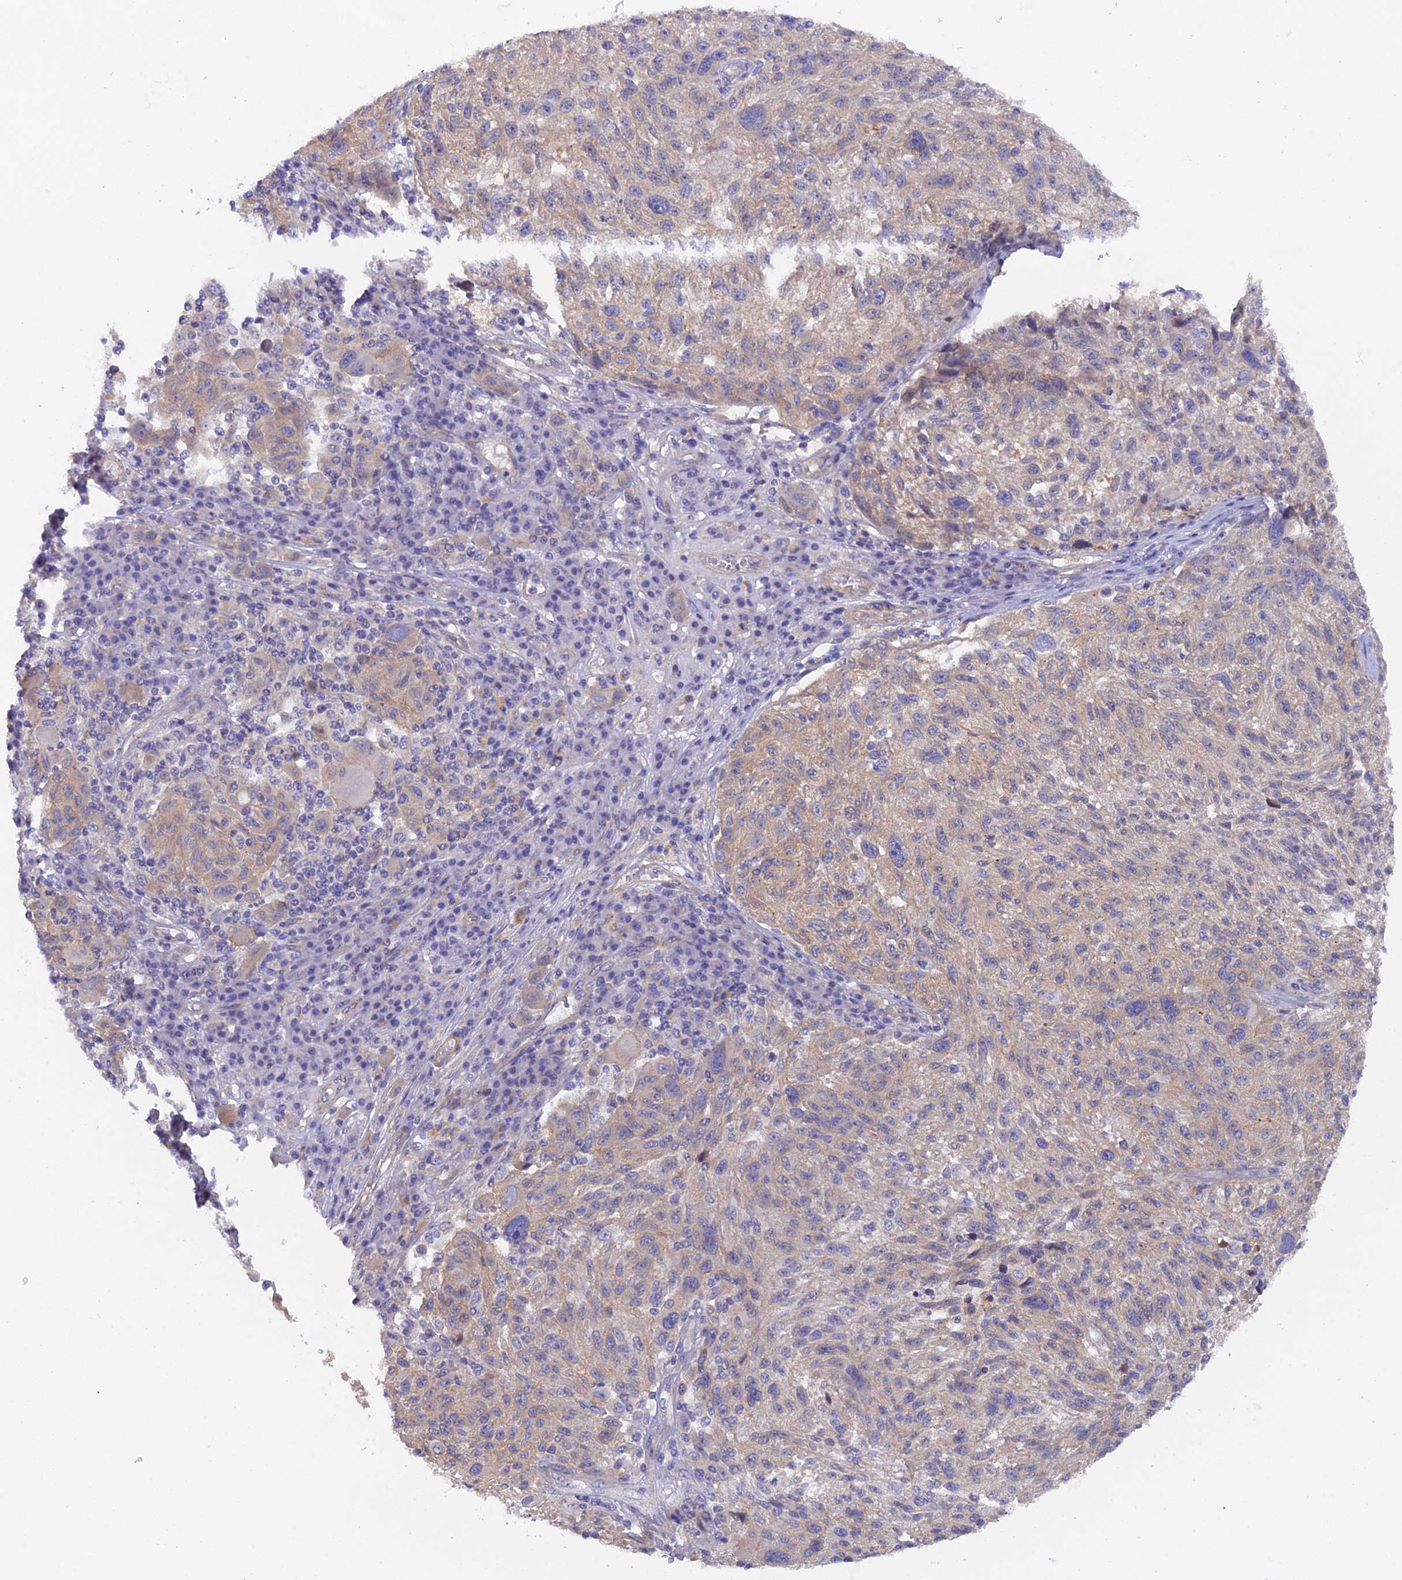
{"staining": {"intensity": "weak", "quantity": "25%-75%", "location": "cytoplasmic/membranous"}, "tissue": "melanoma", "cell_type": "Tumor cells", "image_type": "cancer", "snomed": [{"axis": "morphology", "description": "Malignant melanoma, NOS"}, {"axis": "topography", "description": "Skin"}], "caption": "IHC histopathology image of neoplastic tissue: melanoma stained using IHC shows low levels of weak protein expression localized specifically in the cytoplasmic/membranous of tumor cells, appearing as a cytoplasmic/membranous brown color.", "gene": "FZR1", "patient": {"sex": "male", "age": 53}}